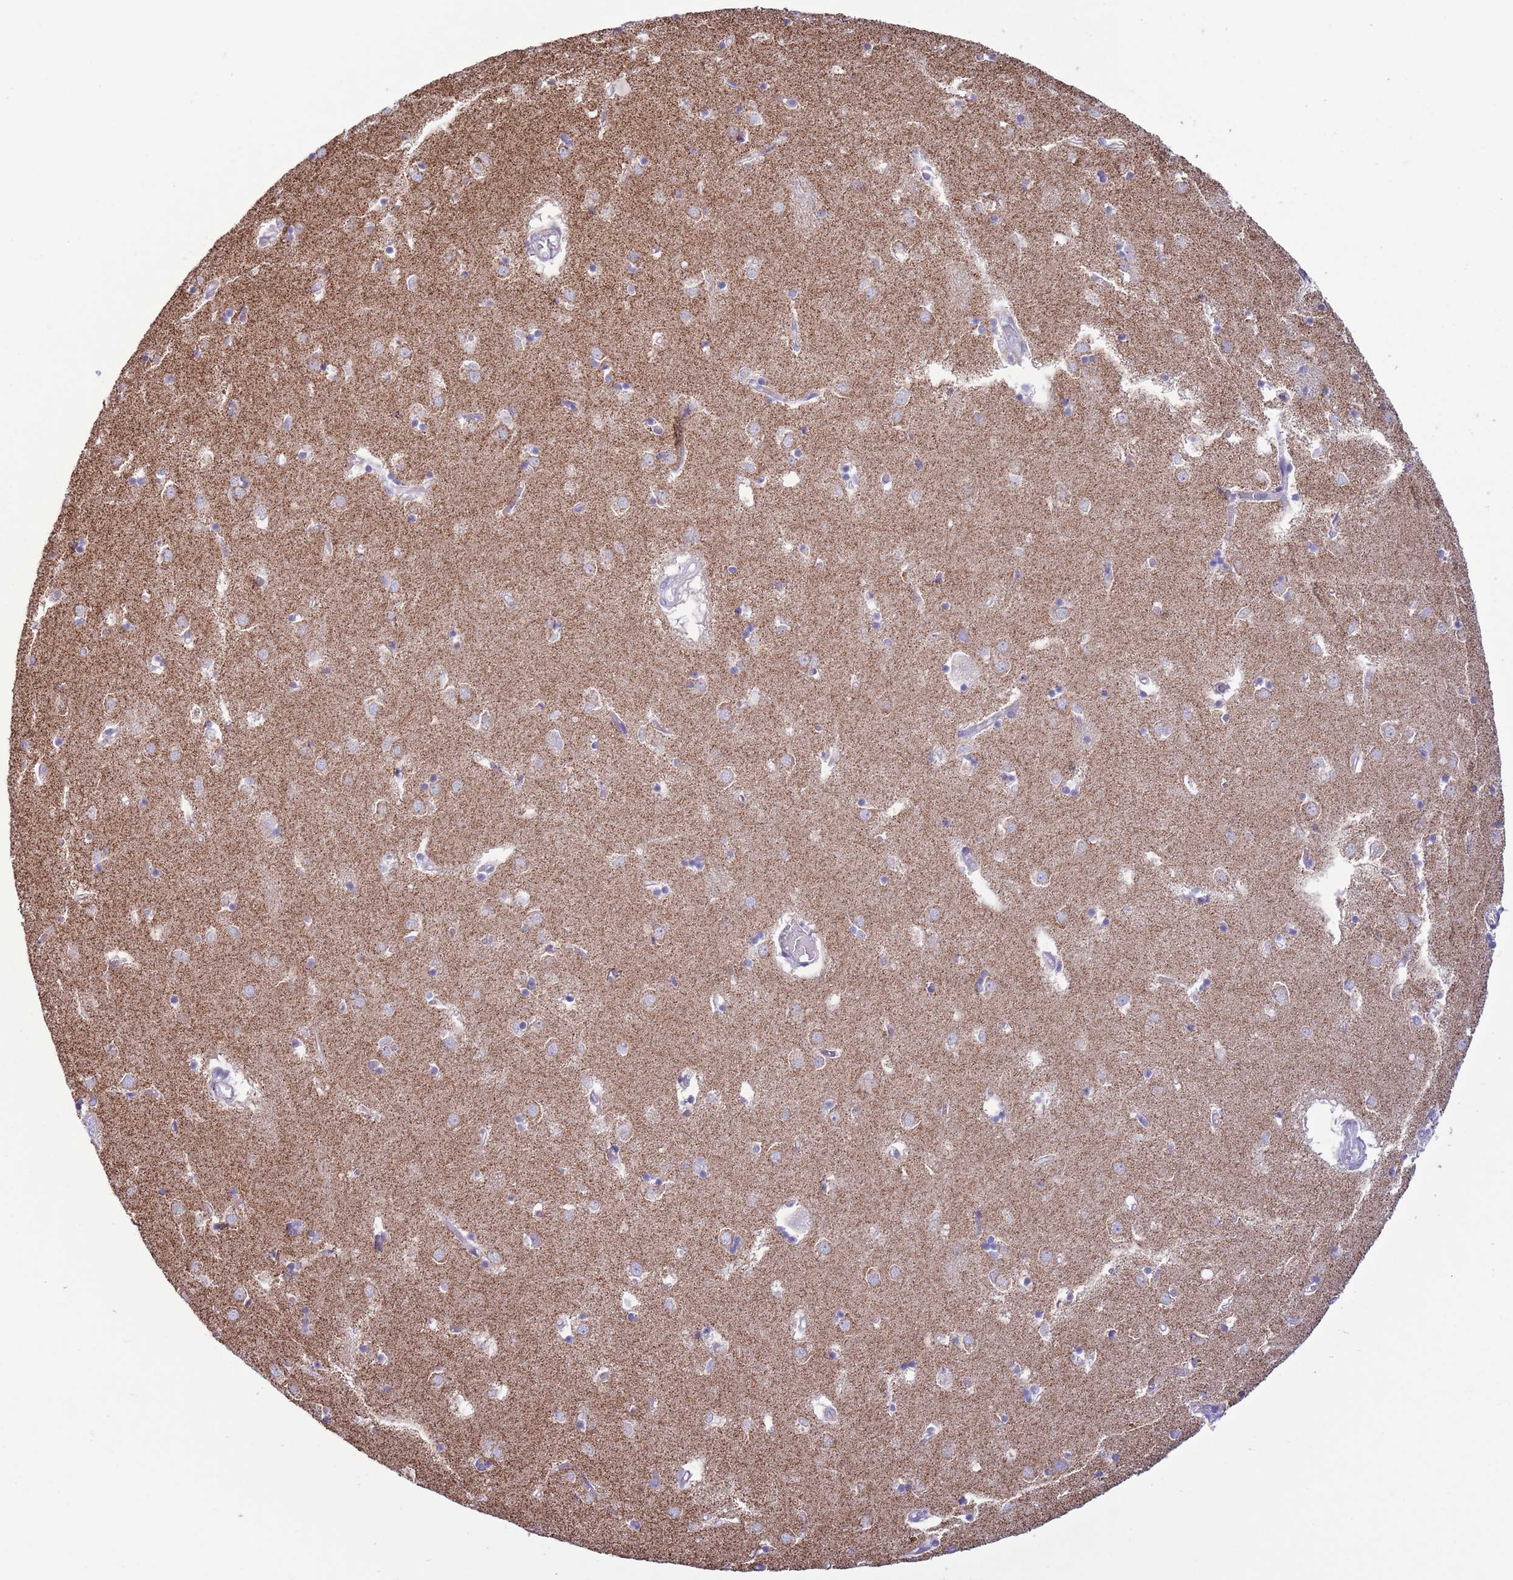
{"staining": {"intensity": "weak", "quantity": "<25%", "location": "cytoplasmic/membranous"}, "tissue": "caudate", "cell_type": "Glial cells", "image_type": "normal", "snomed": [{"axis": "morphology", "description": "Normal tissue, NOS"}, {"axis": "topography", "description": "Lateral ventricle wall"}], "caption": "Immunohistochemistry (IHC) of unremarkable human caudate reveals no expression in glial cells. (DAB immunohistochemistry (IHC), high magnification).", "gene": "ATP6V1B1", "patient": {"sex": "male", "age": 70}}